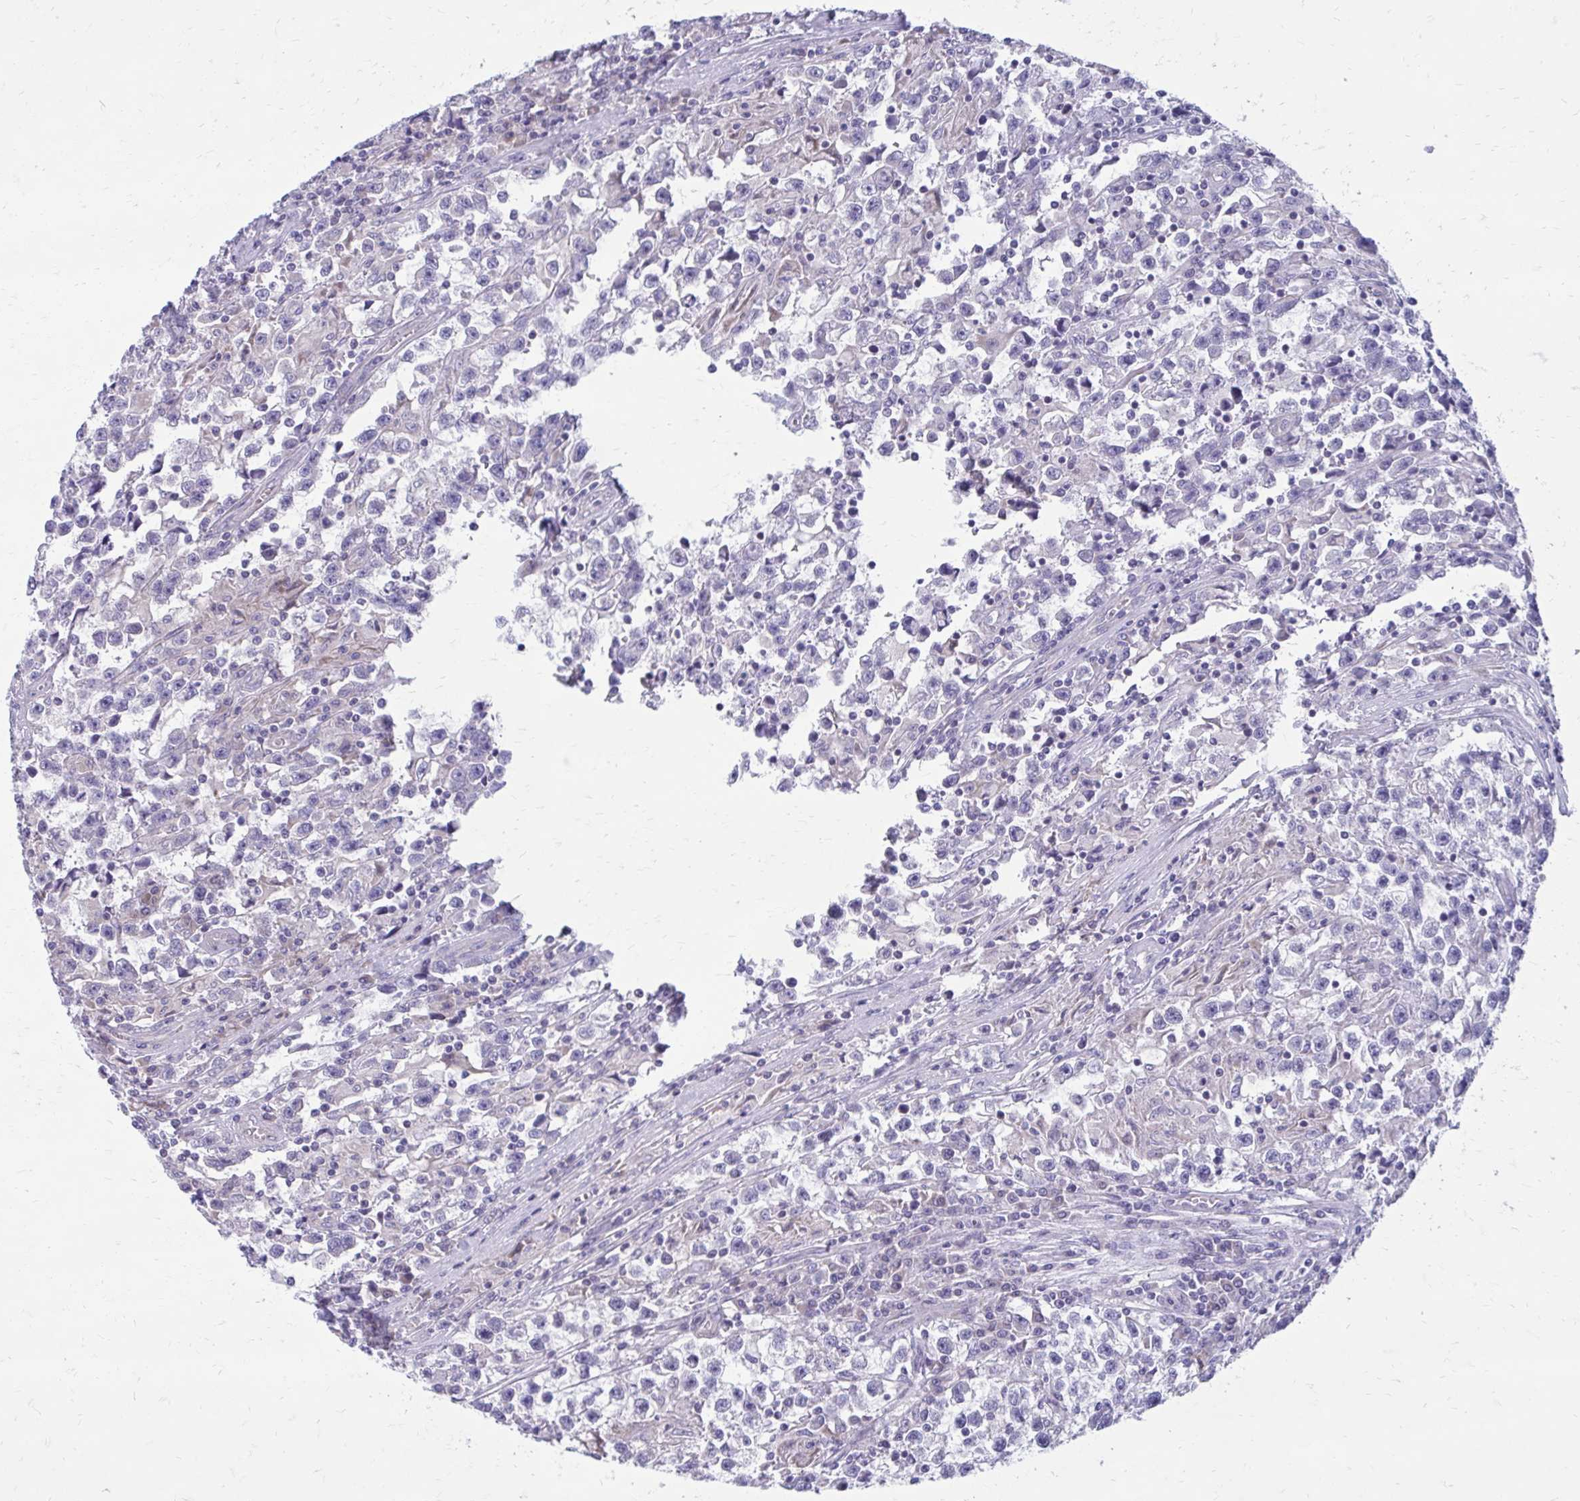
{"staining": {"intensity": "negative", "quantity": "none", "location": "none"}, "tissue": "testis cancer", "cell_type": "Tumor cells", "image_type": "cancer", "snomed": [{"axis": "morphology", "description": "Seminoma, NOS"}, {"axis": "topography", "description": "Testis"}], "caption": "This is a image of immunohistochemistry staining of testis cancer (seminoma), which shows no positivity in tumor cells. Brightfield microscopy of immunohistochemistry (IHC) stained with DAB (brown) and hematoxylin (blue), captured at high magnification.", "gene": "GIGYF2", "patient": {"sex": "male", "age": 31}}